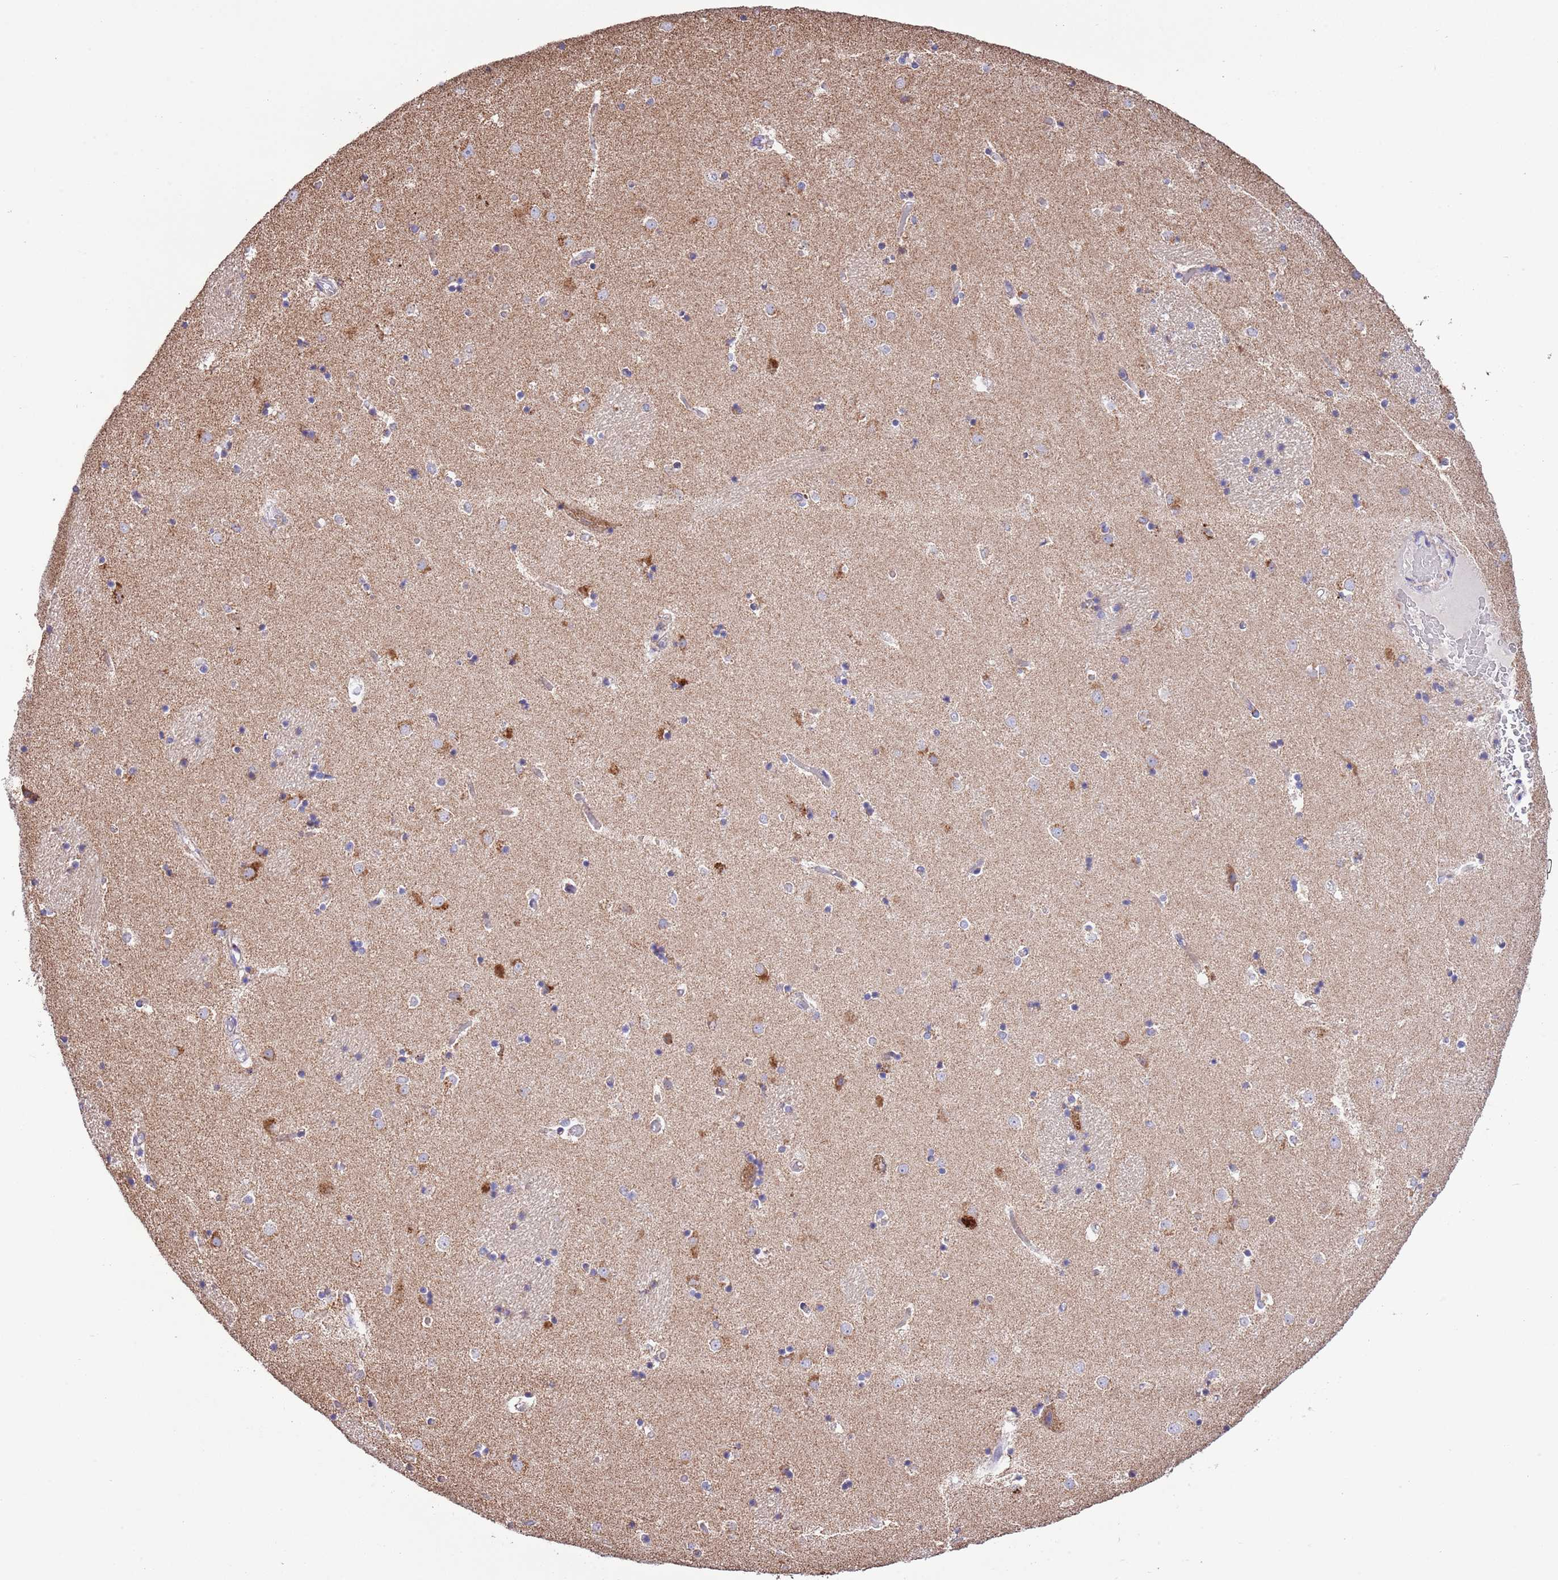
{"staining": {"intensity": "negative", "quantity": "none", "location": "none"}, "tissue": "caudate", "cell_type": "Glial cells", "image_type": "normal", "snomed": [{"axis": "morphology", "description": "Normal tissue, NOS"}, {"axis": "topography", "description": "Lateral ventricle wall"}], "caption": "IHC image of benign caudate stained for a protein (brown), which displays no expression in glial cells. Nuclei are stained in blue.", "gene": "TEKTIP1", "patient": {"sex": "female", "age": 52}}